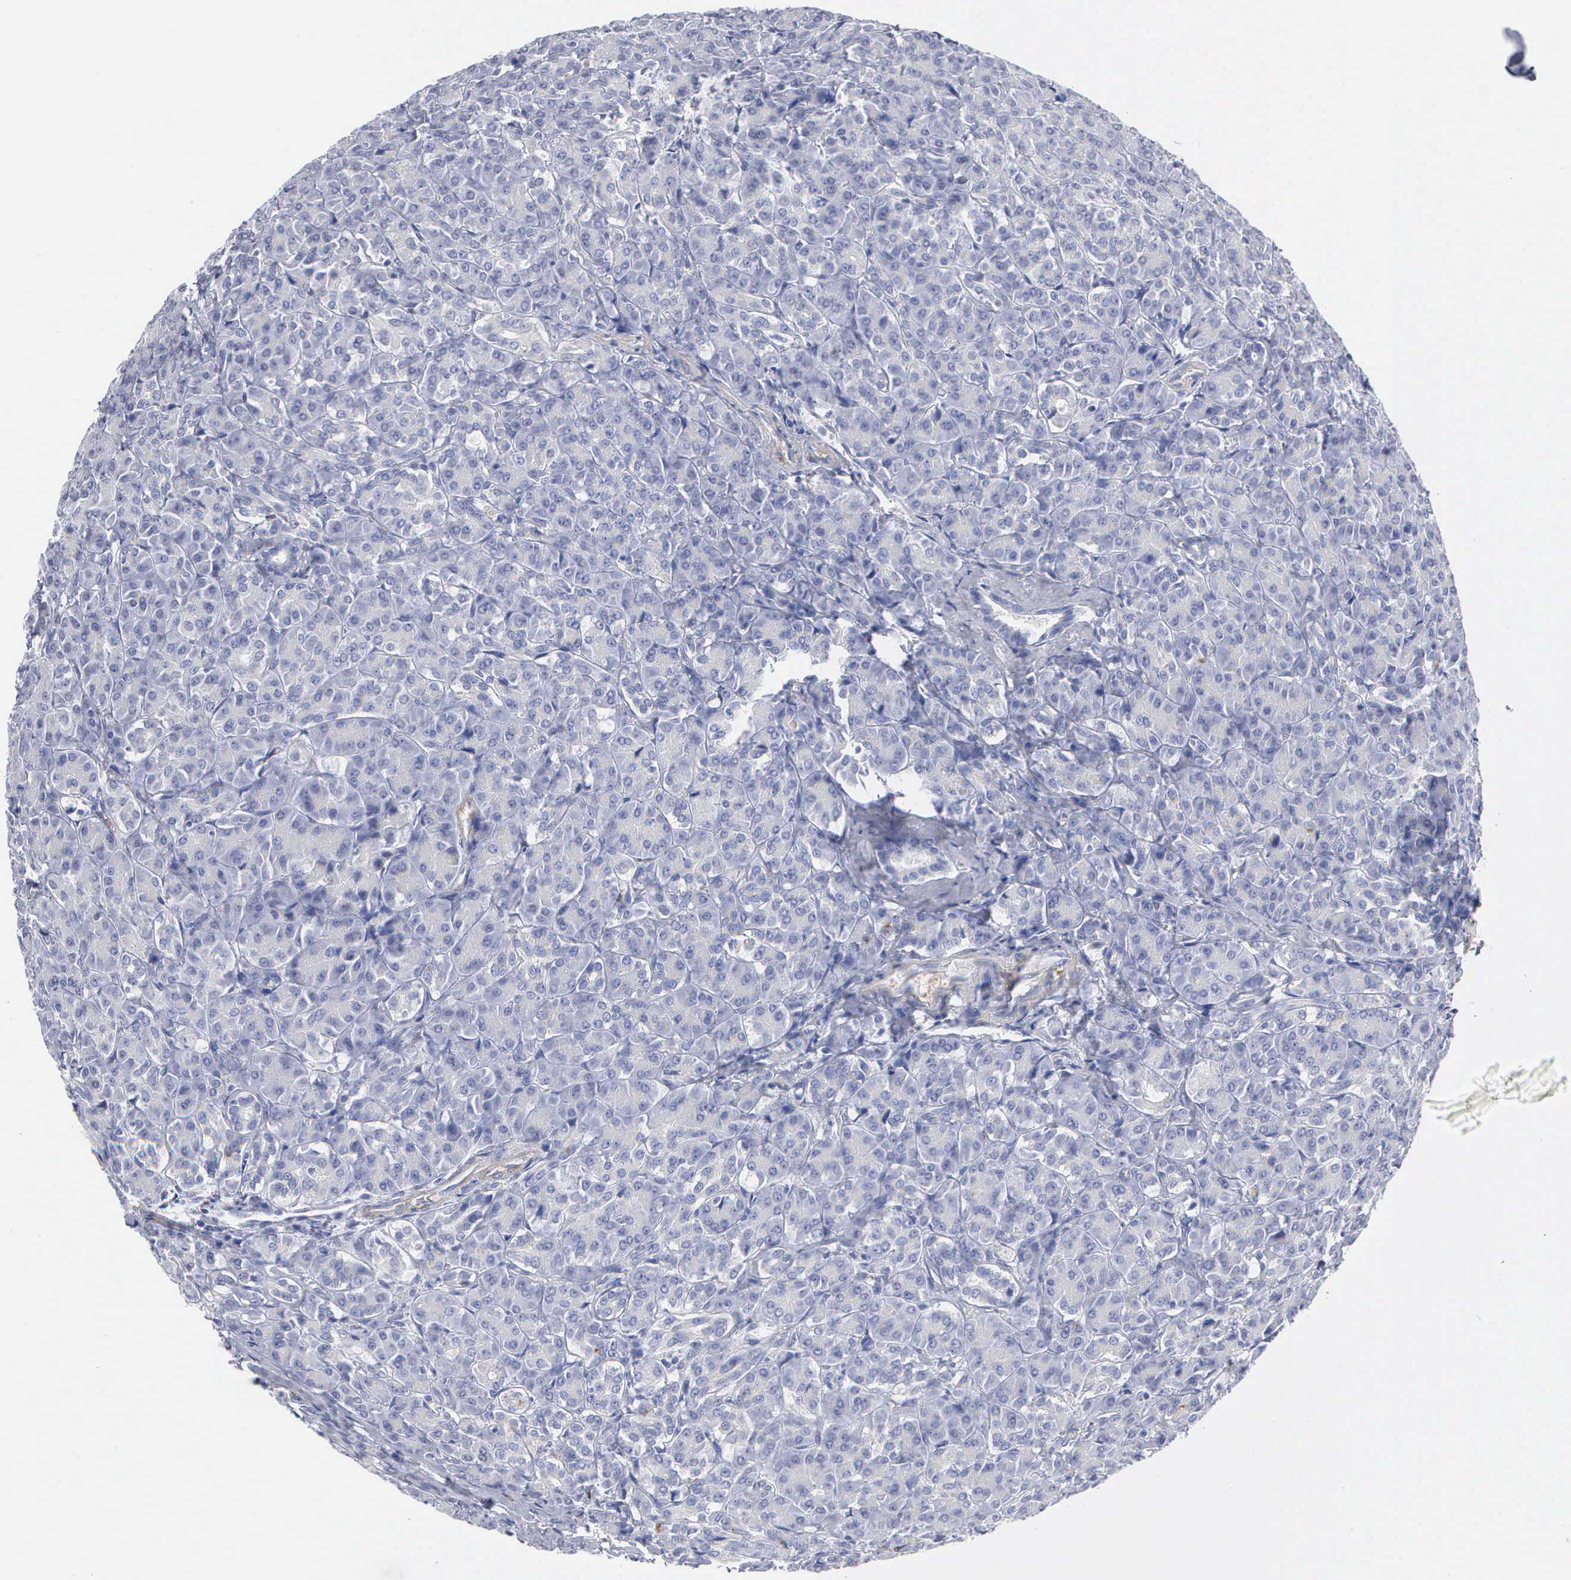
{"staining": {"intensity": "negative", "quantity": "none", "location": "none"}, "tissue": "pancreas", "cell_type": "Exocrine glandular cells", "image_type": "normal", "snomed": [{"axis": "morphology", "description": "Normal tissue, NOS"}, {"axis": "topography", "description": "Lymph node"}, {"axis": "topography", "description": "Pancreas"}], "caption": "IHC image of benign pancreas: human pancreas stained with DAB demonstrates no significant protein staining in exocrine glandular cells.", "gene": "ELFN2", "patient": {"sex": "male", "age": 59}}